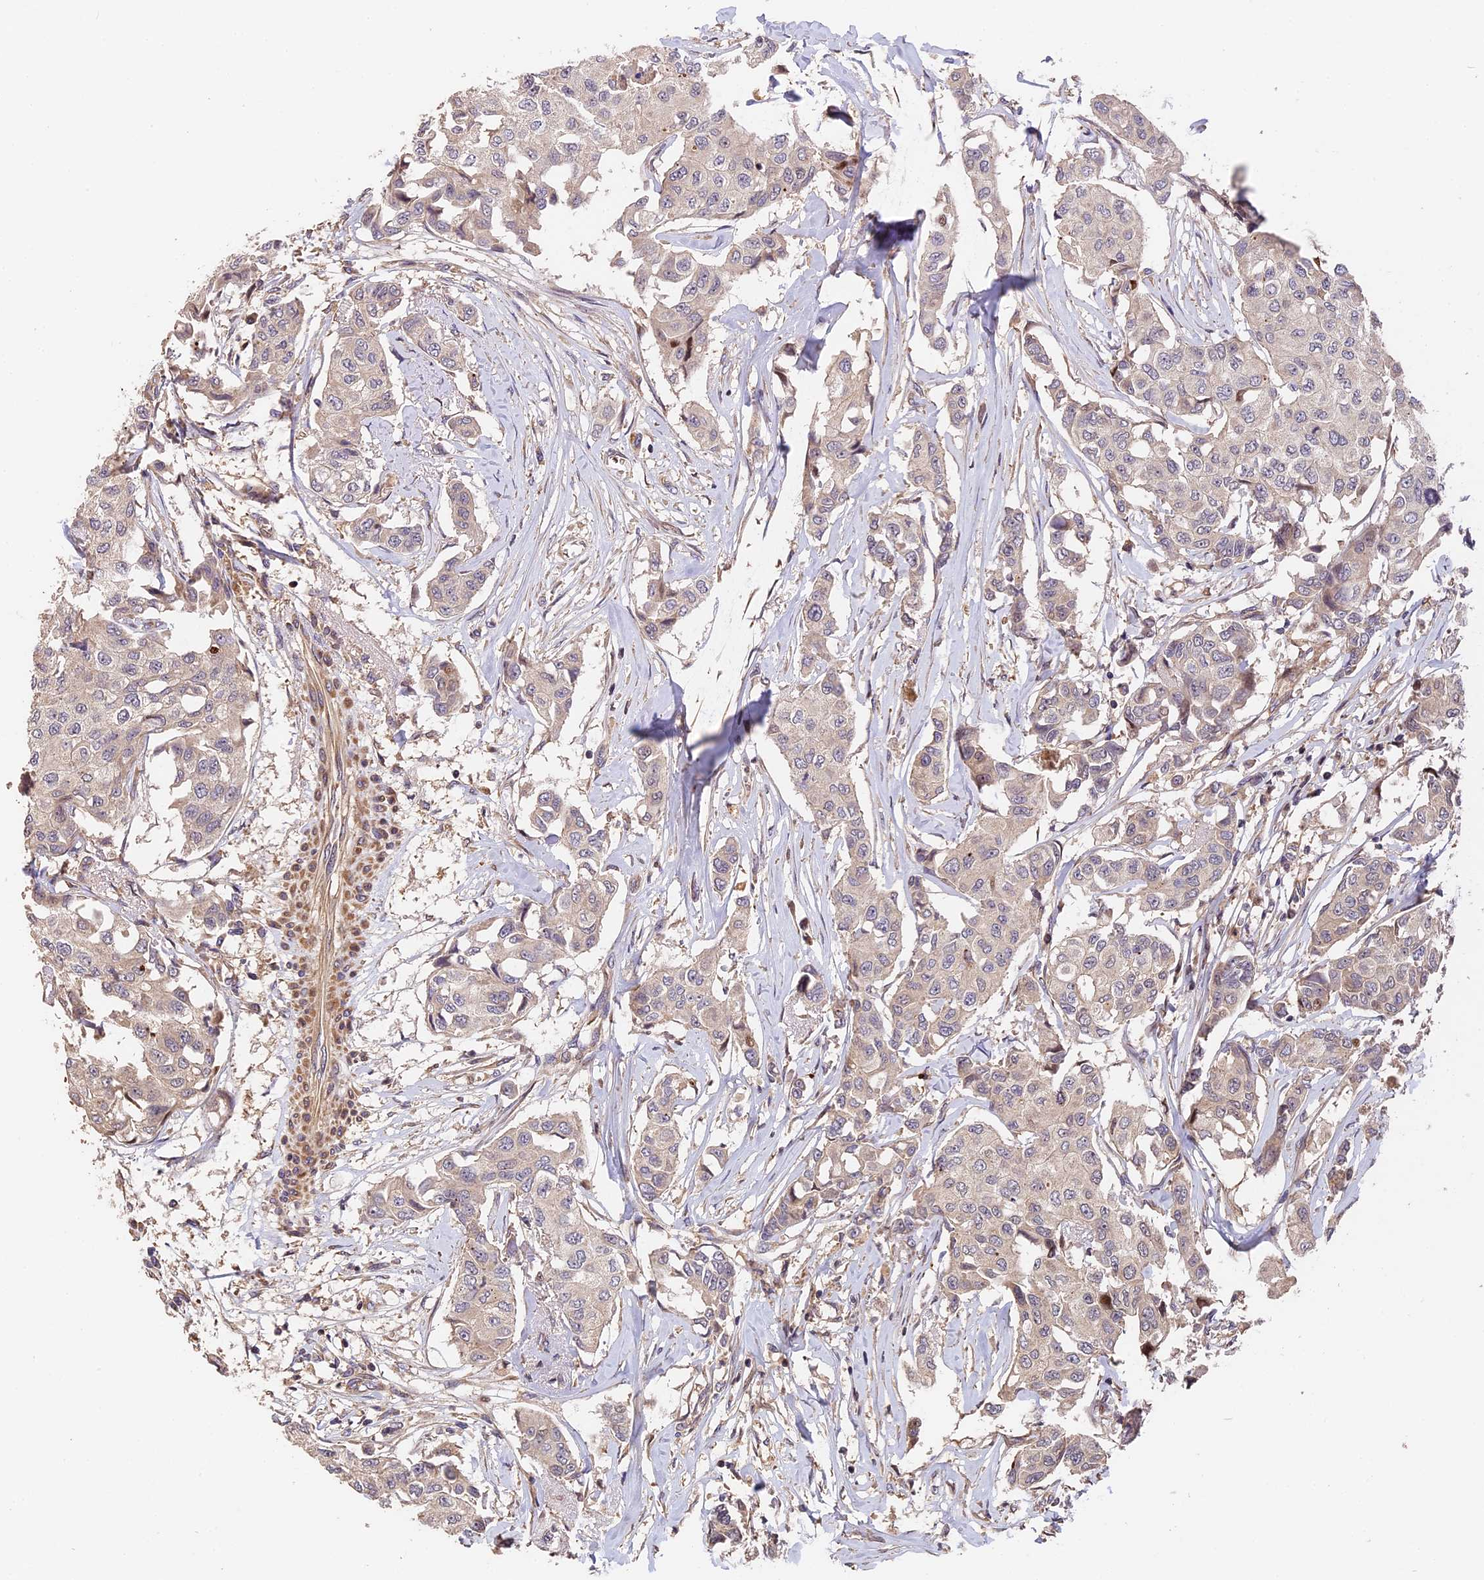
{"staining": {"intensity": "negative", "quantity": "none", "location": "none"}, "tissue": "breast cancer", "cell_type": "Tumor cells", "image_type": "cancer", "snomed": [{"axis": "morphology", "description": "Duct carcinoma"}, {"axis": "topography", "description": "Breast"}], "caption": "This micrograph is of intraductal carcinoma (breast) stained with immunohistochemistry to label a protein in brown with the nuclei are counter-stained blue. There is no staining in tumor cells.", "gene": "ARHGAP17", "patient": {"sex": "female", "age": 80}}